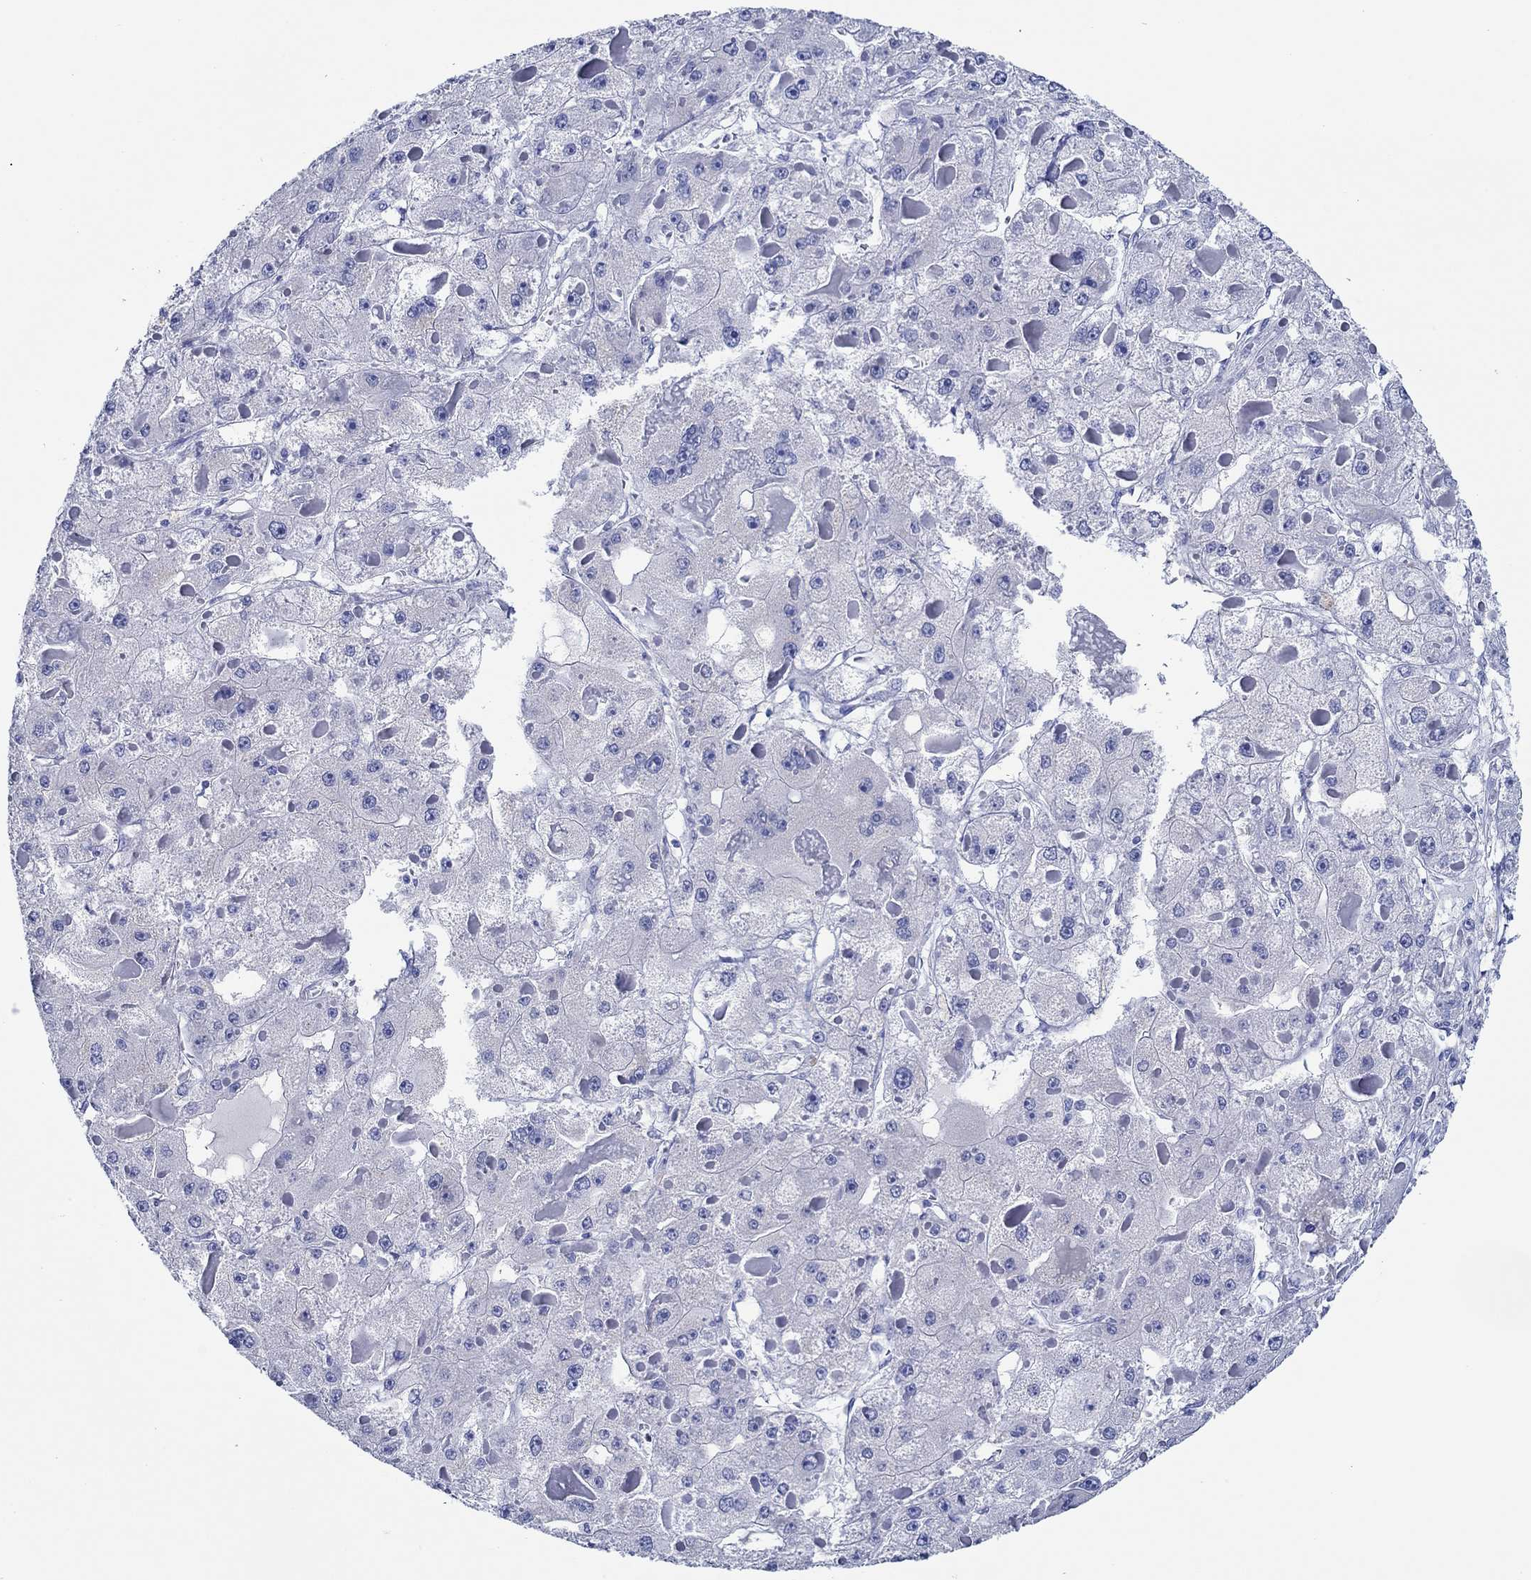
{"staining": {"intensity": "negative", "quantity": "none", "location": "none"}, "tissue": "liver cancer", "cell_type": "Tumor cells", "image_type": "cancer", "snomed": [{"axis": "morphology", "description": "Carcinoma, Hepatocellular, NOS"}, {"axis": "topography", "description": "Liver"}], "caption": "Immunohistochemical staining of human liver hepatocellular carcinoma demonstrates no significant staining in tumor cells. (Brightfield microscopy of DAB (3,3'-diaminobenzidine) immunohistochemistry at high magnification).", "gene": "IGFBP6", "patient": {"sex": "female", "age": 73}}